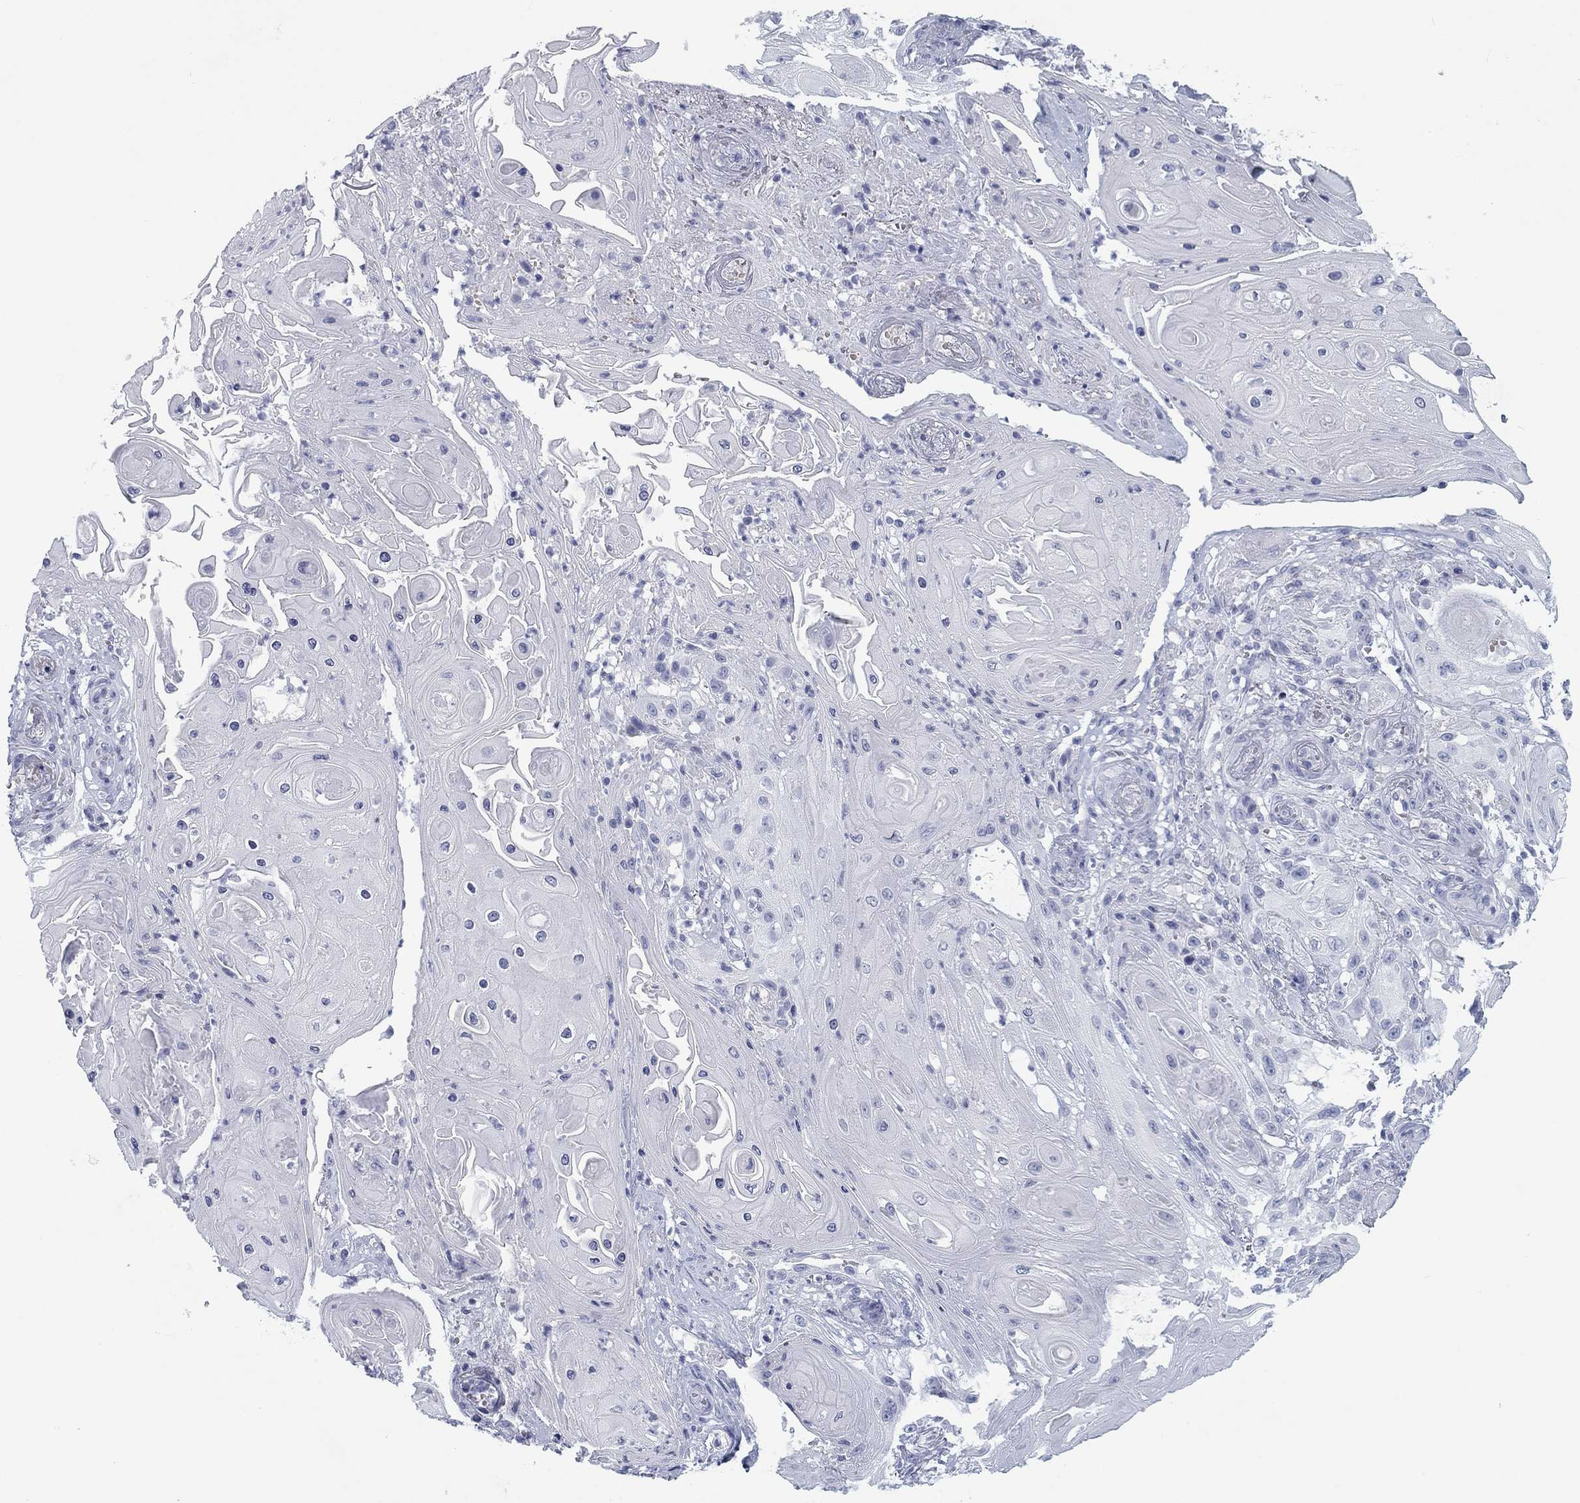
{"staining": {"intensity": "negative", "quantity": "none", "location": "none"}, "tissue": "skin cancer", "cell_type": "Tumor cells", "image_type": "cancer", "snomed": [{"axis": "morphology", "description": "Squamous cell carcinoma, NOS"}, {"axis": "topography", "description": "Skin"}], "caption": "The micrograph exhibits no staining of tumor cells in skin squamous cell carcinoma.", "gene": "CALB1", "patient": {"sex": "male", "age": 62}}